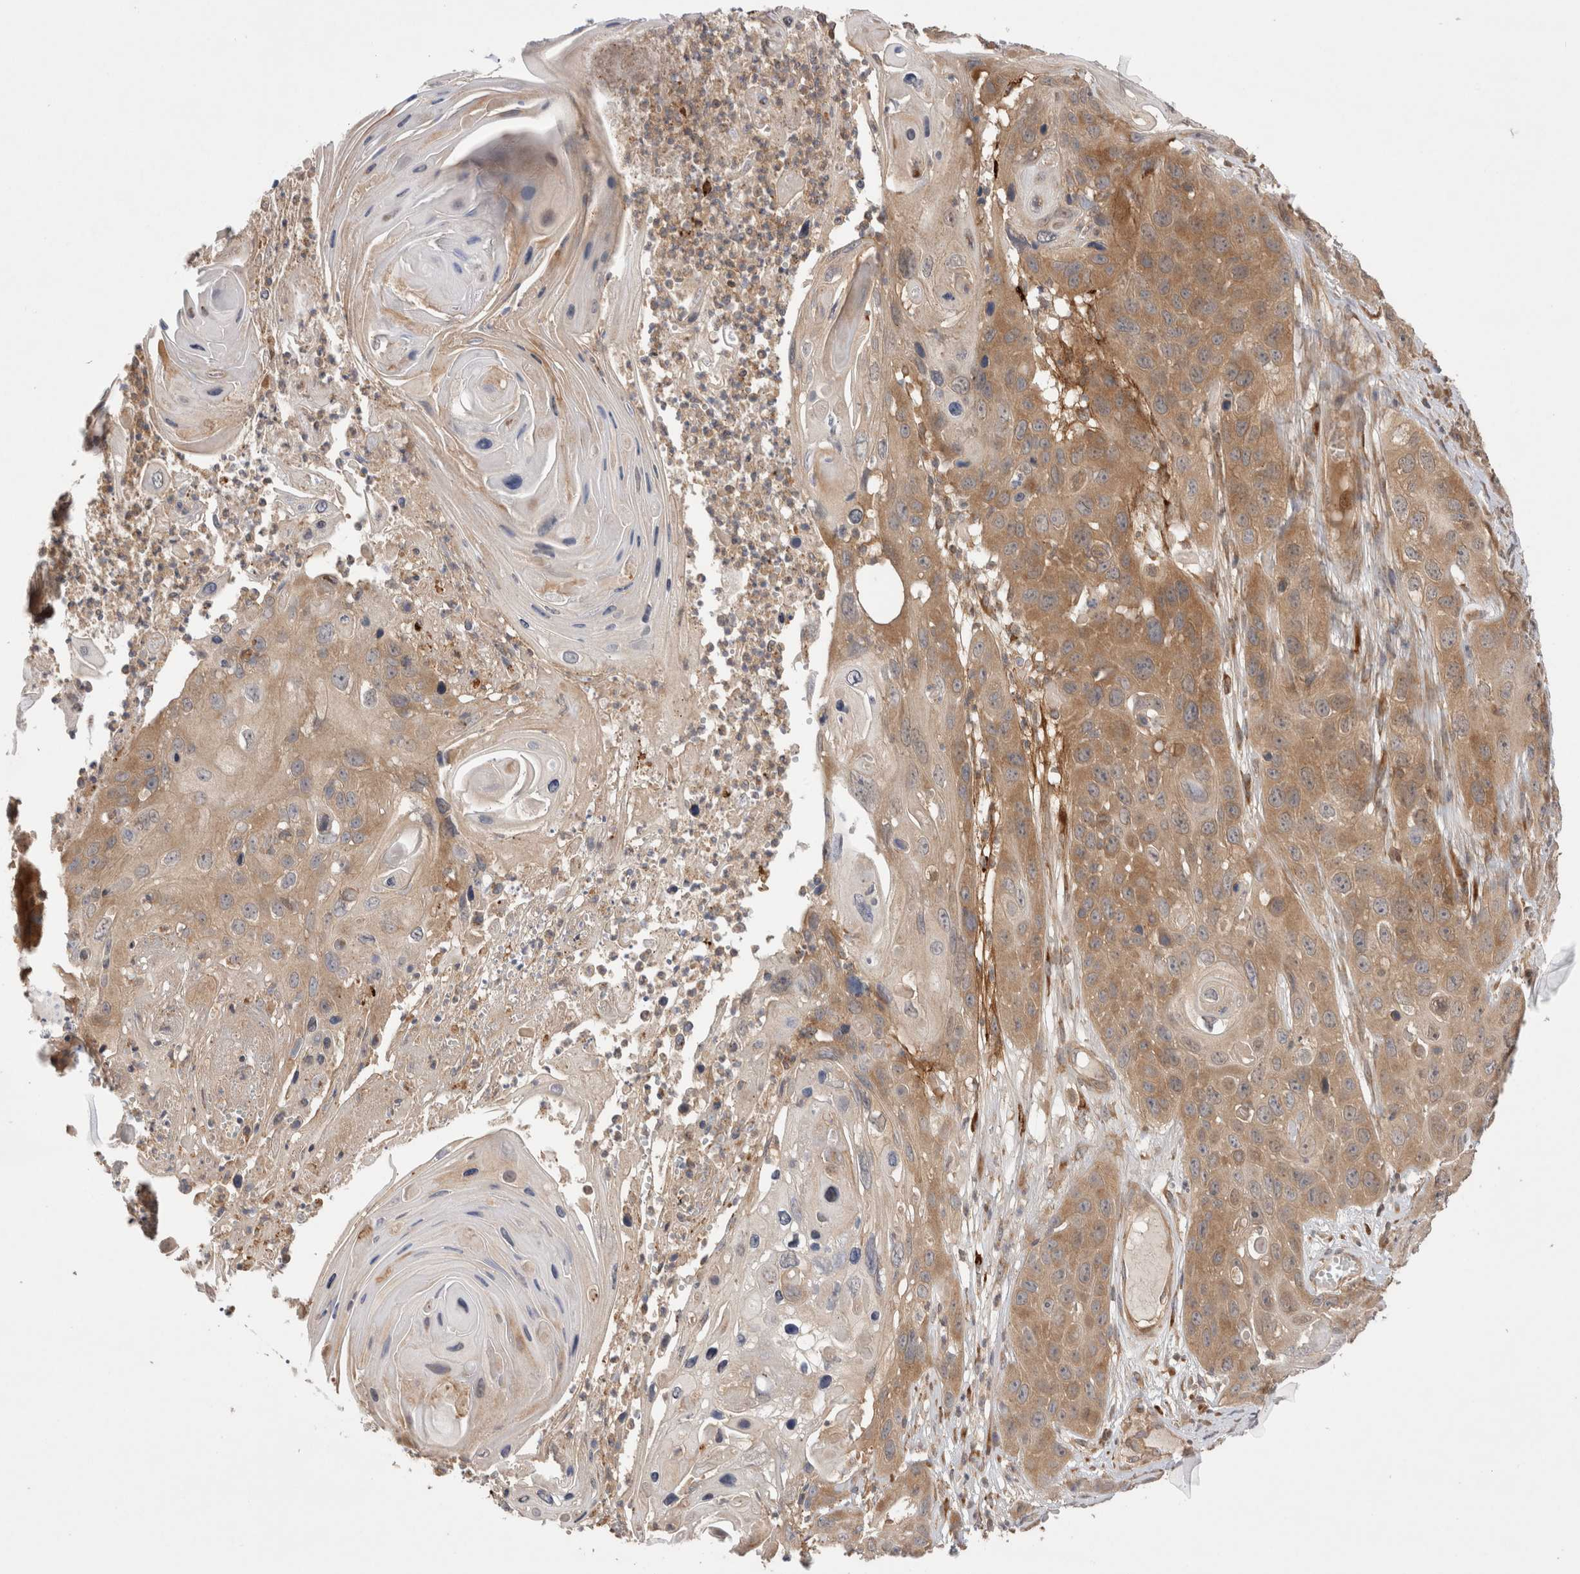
{"staining": {"intensity": "moderate", "quantity": ">75%", "location": "cytoplasmic/membranous"}, "tissue": "skin cancer", "cell_type": "Tumor cells", "image_type": "cancer", "snomed": [{"axis": "morphology", "description": "Squamous cell carcinoma, NOS"}, {"axis": "topography", "description": "Skin"}], "caption": "Immunohistochemistry (DAB) staining of squamous cell carcinoma (skin) demonstrates moderate cytoplasmic/membranous protein expression in approximately >75% of tumor cells.", "gene": "VPS28", "patient": {"sex": "male", "age": 55}}